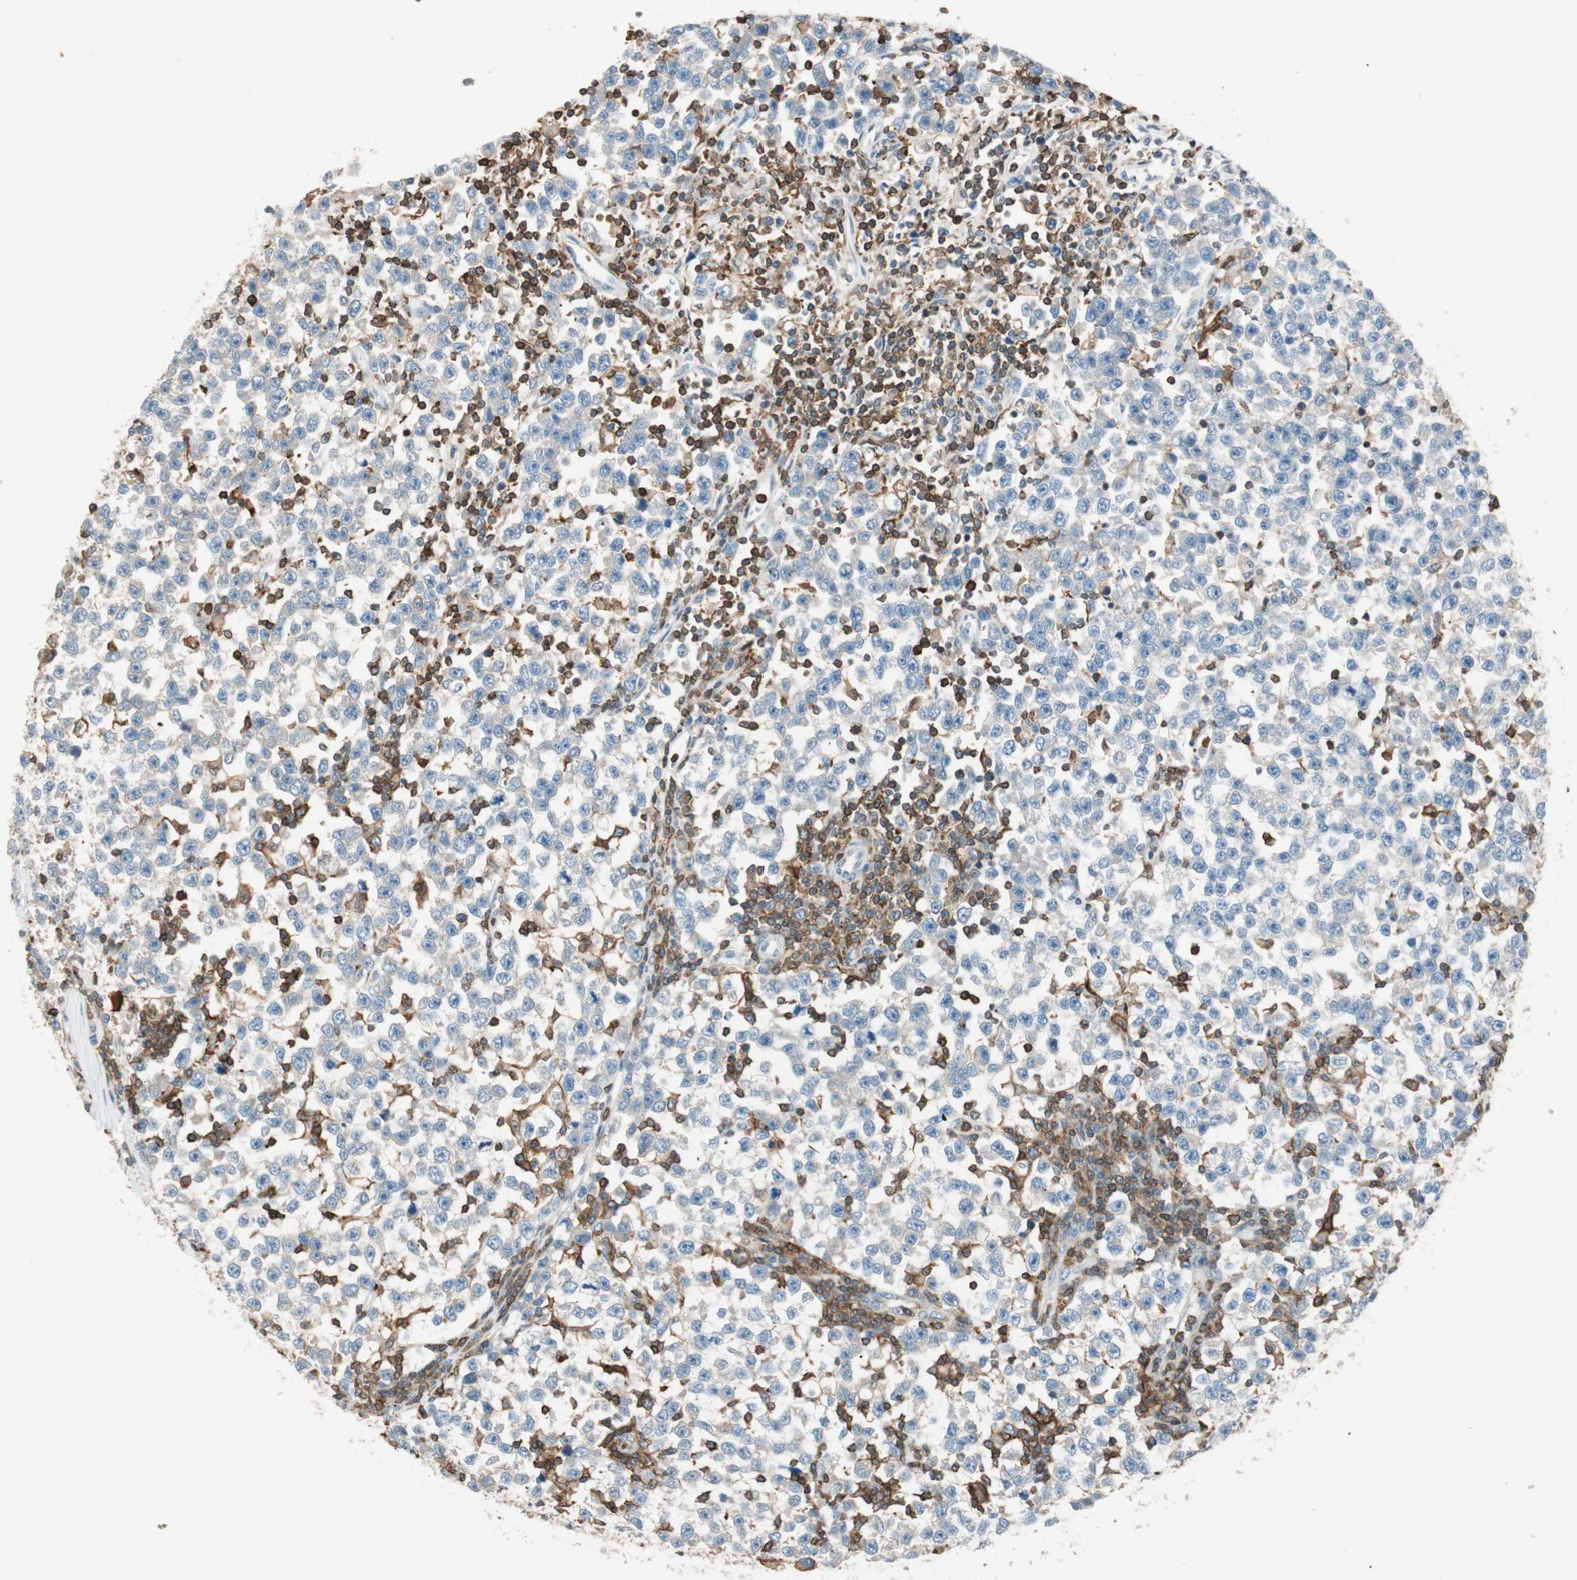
{"staining": {"intensity": "weak", "quantity": "25%-75%", "location": "cytoplasmic/membranous"}, "tissue": "testis cancer", "cell_type": "Tumor cells", "image_type": "cancer", "snomed": [{"axis": "morphology", "description": "Seminoma, NOS"}, {"axis": "topography", "description": "Testis"}], "caption": "DAB (3,3'-diaminobenzidine) immunohistochemical staining of human testis cancer exhibits weak cytoplasmic/membranous protein positivity in approximately 25%-75% of tumor cells.", "gene": "HPGD", "patient": {"sex": "male", "age": 43}}